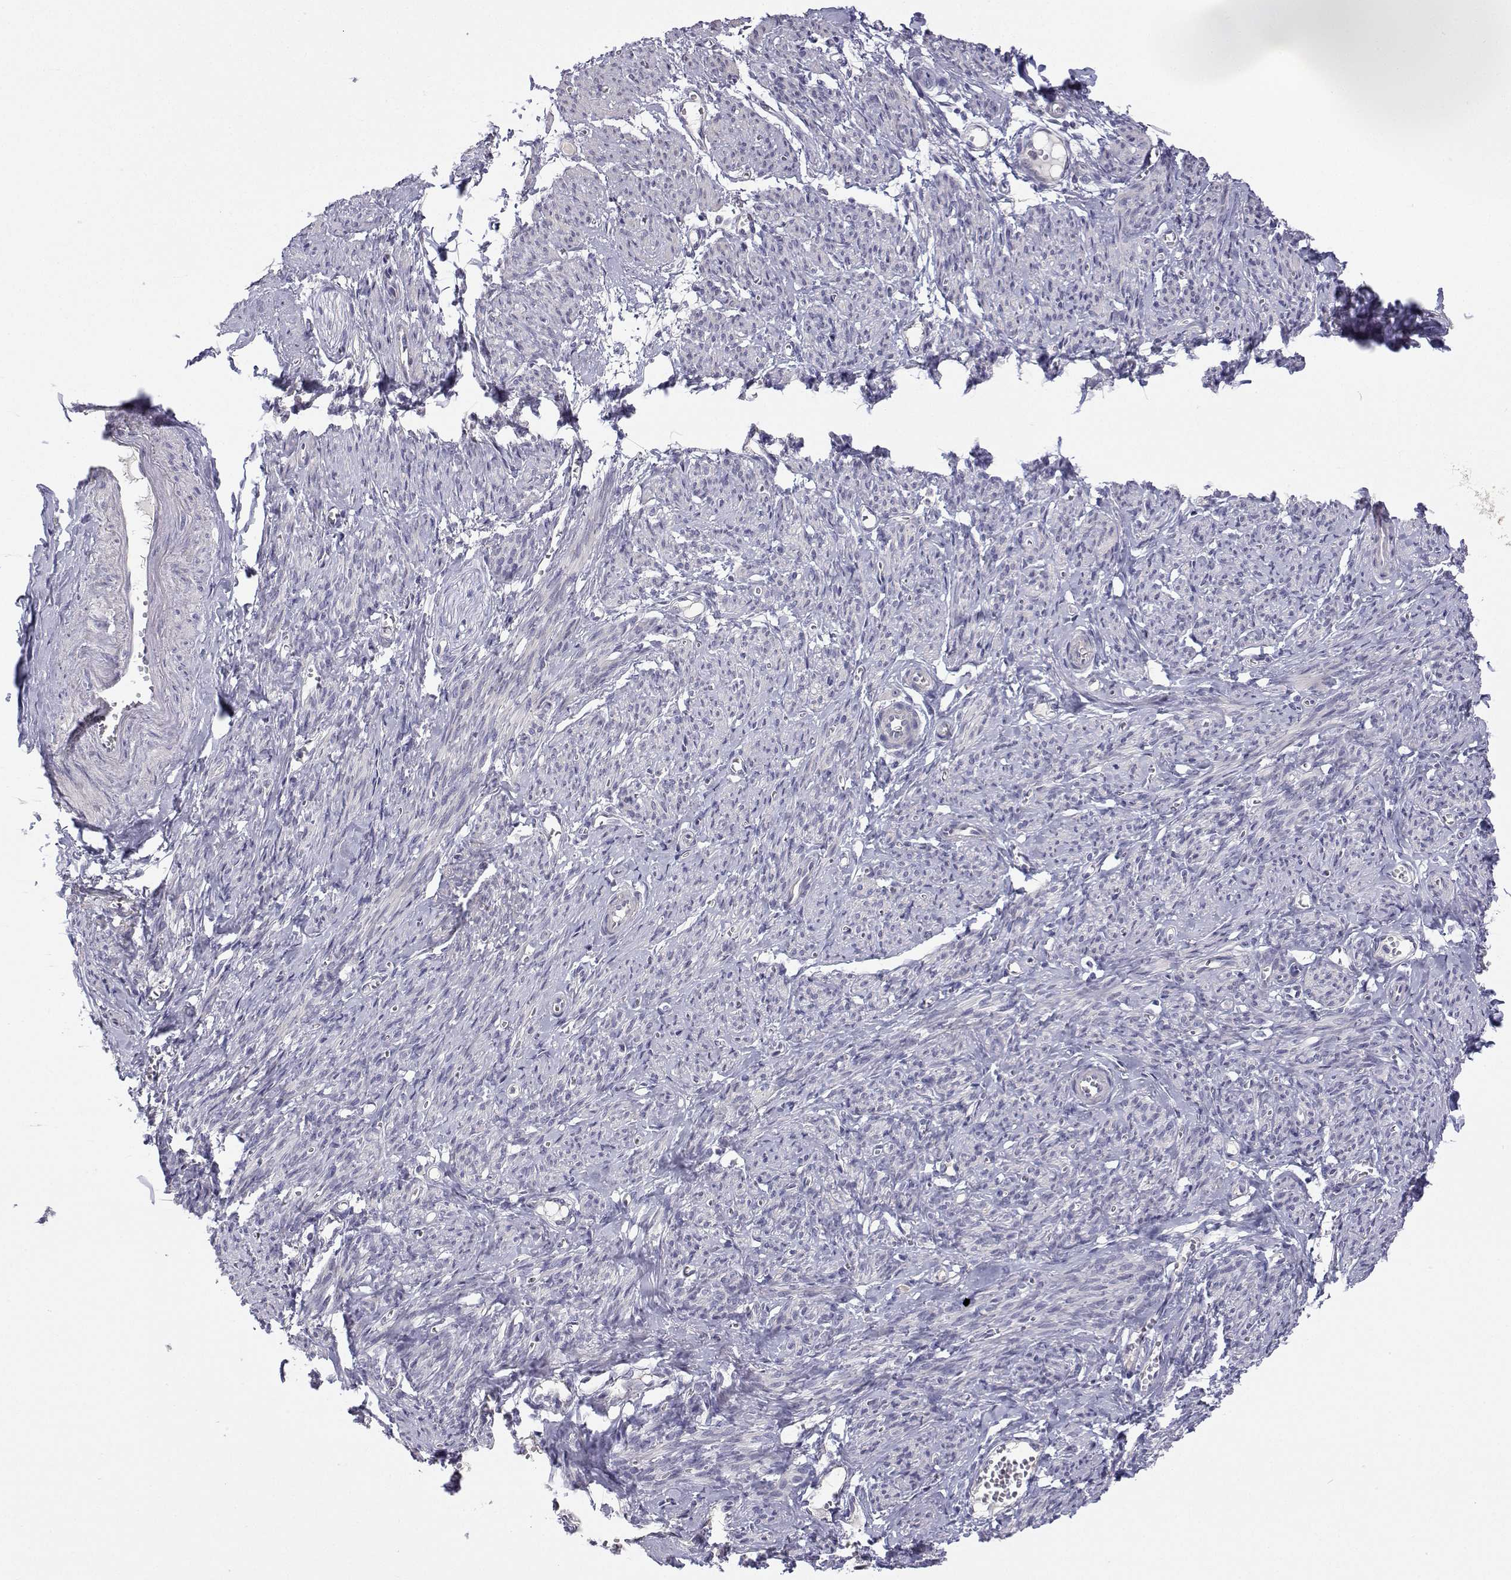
{"staining": {"intensity": "negative", "quantity": "none", "location": "none"}, "tissue": "smooth muscle", "cell_type": "Smooth muscle cells", "image_type": "normal", "snomed": [{"axis": "morphology", "description": "Normal tissue, NOS"}, {"axis": "topography", "description": "Smooth muscle"}], "caption": "The histopathology image shows no significant expression in smooth muscle cells of smooth muscle.", "gene": "ANKRD65", "patient": {"sex": "female", "age": 65}}